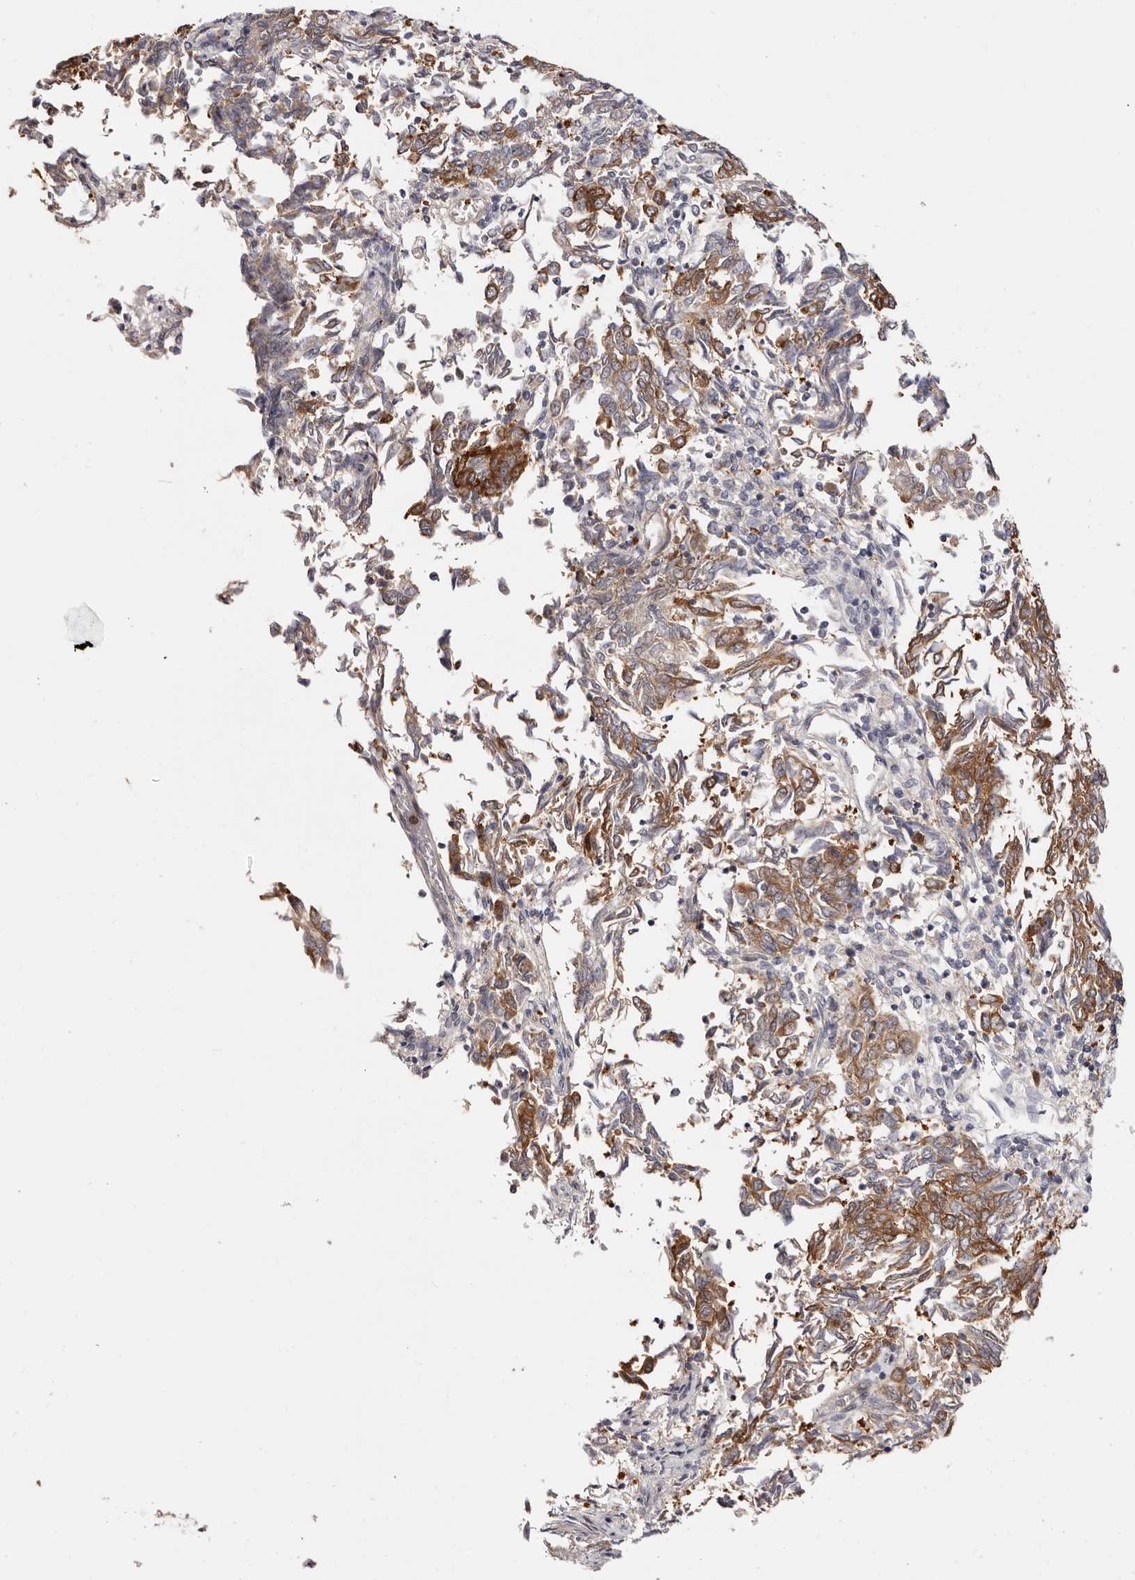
{"staining": {"intensity": "moderate", "quantity": ">75%", "location": "cytoplasmic/membranous"}, "tissue": "endometrial cancer", "cell_type": "Tumor cells", "image_type": "cancer", "snomed": [{"axis": "morphology", "description": "Adenocarcinoma, NOS"}, {"axis": "topography", "description": "Endometrium"}], "caption": "Moderate cytoplasmic/membranous protein expression is present in about >75% of tumor cells in endometrial cancer. (brown staining indicates protein expression, while blue staining denotes nuclei).", "gene": "GFOD1", "patient": {"sex": "female", "age": 80}}